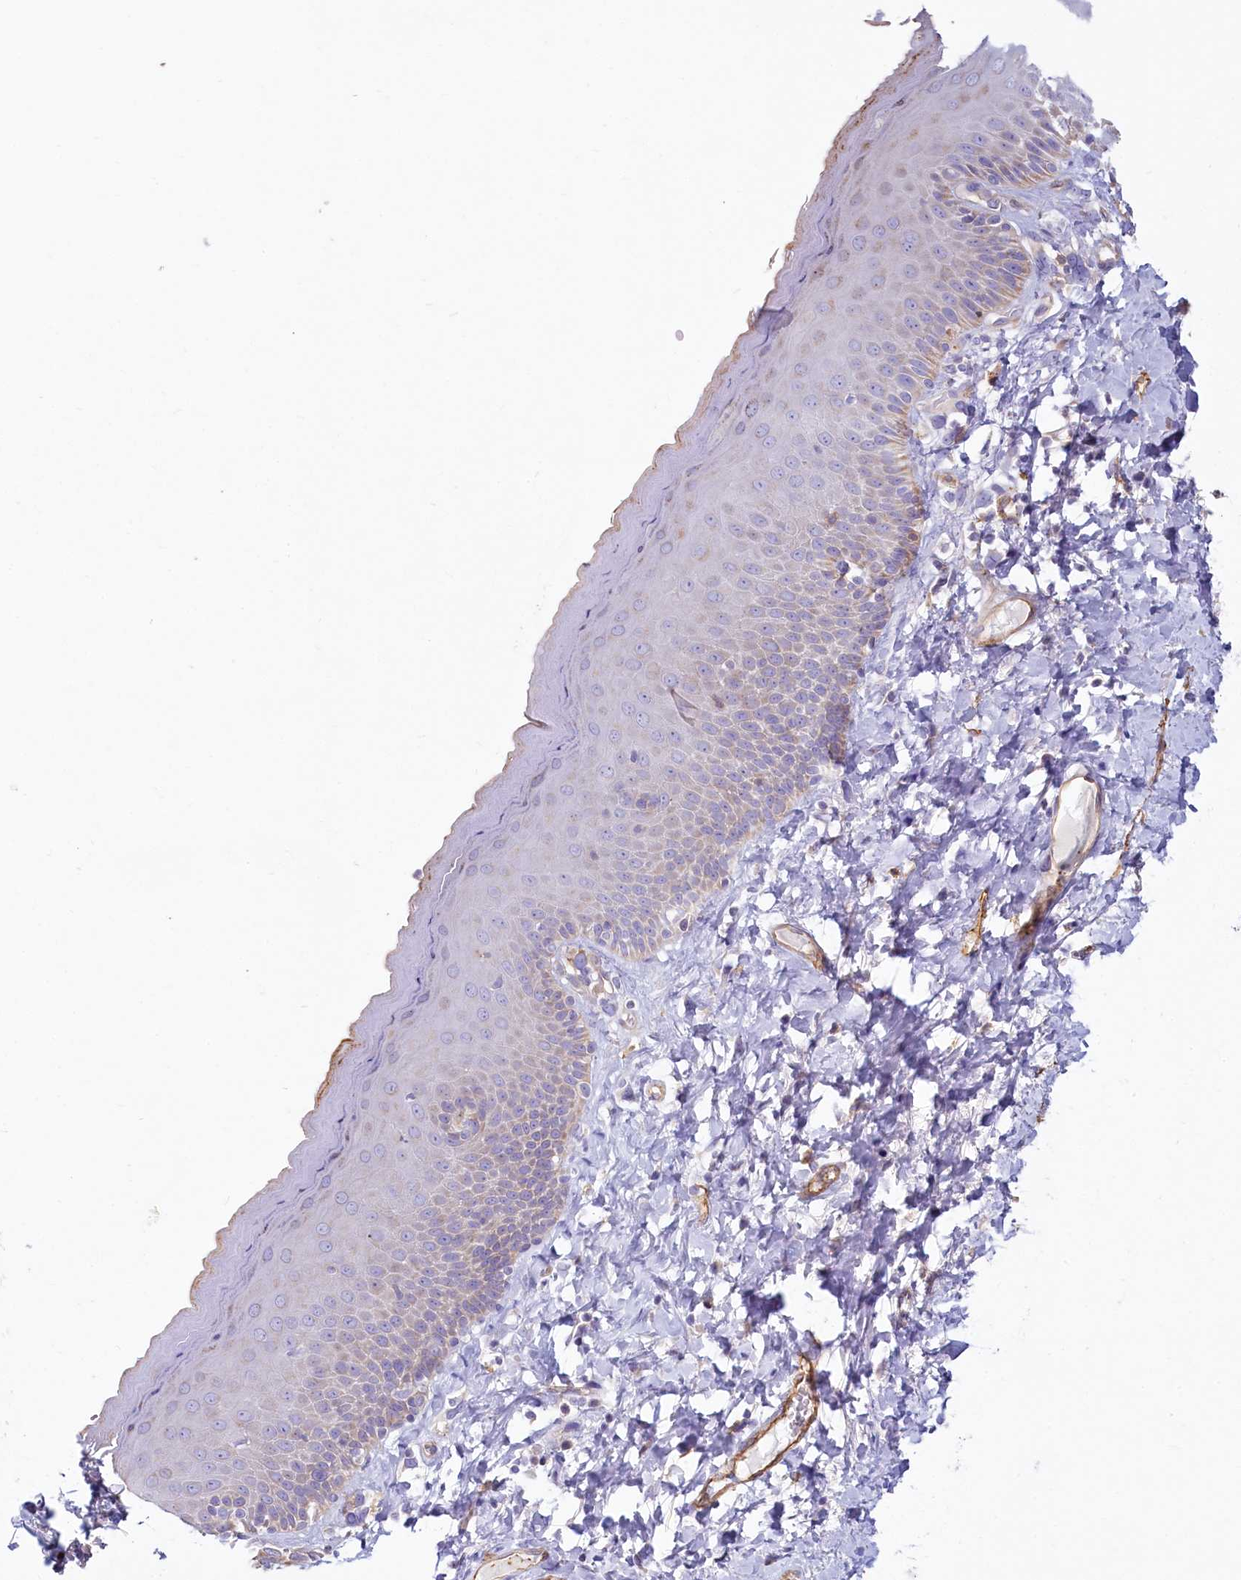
{"staining": {"intensity": "weak", "quantity": "<25%", "location": "cytoplasmic/membranous"}, "tissue": "skin", "cell_type": "Epidermal cells", "image_type": "normal", "snomed": [{"axis": "morphology", "description": "Normal tissue, NOS"}, {"axis": "topography", "description": "Anal"}], "caption": "The IHC histopathology image has no significant expression in epidermal cells of skin. (Brightfield microscopy of DAB (3,3'-diaminobenzidine) immunohistochemistry (IHC) at high magnification).", "gene": "LMOD3", "patient": {"sex": "male", "age": 69}}